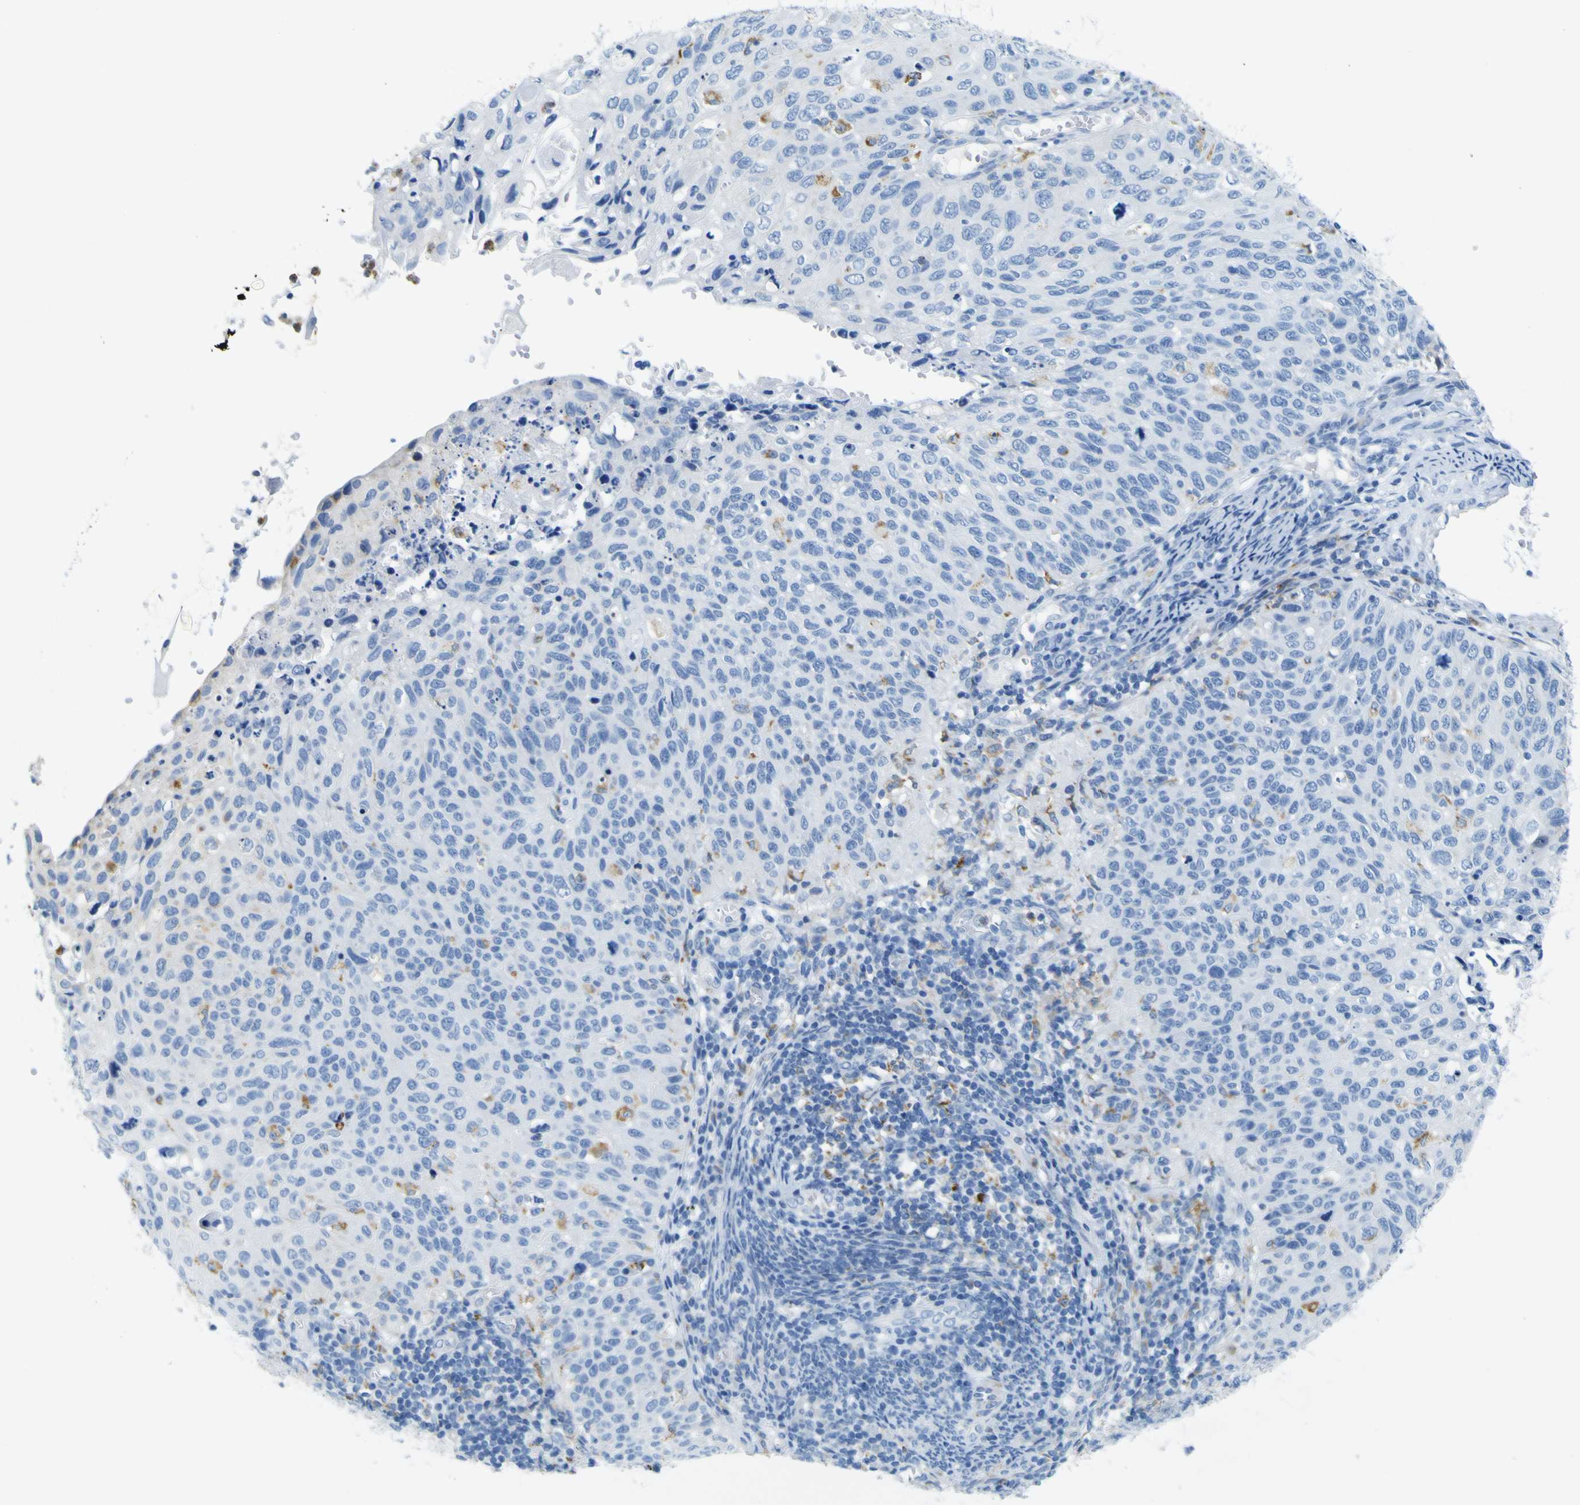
{"staining": {"intensity": "weak", "quantity": "<25%", "location": "cytoplasmic/membranous"}, "tissue": "cervical cancer", "cell_type": "Tumor cells", "image_type": "cancer", "snomed": [{"axis": "morphology", "description": "Squamous cell carcinoma, NOS"}, {"axis": "topography", "description": "Cervix"}], "caption": "Tumor cells show no significant staining in cervical cancer (squamous cell carcinoma).", "gene": "ACSL1", "patient": {"sex": "female", "age": 70}}